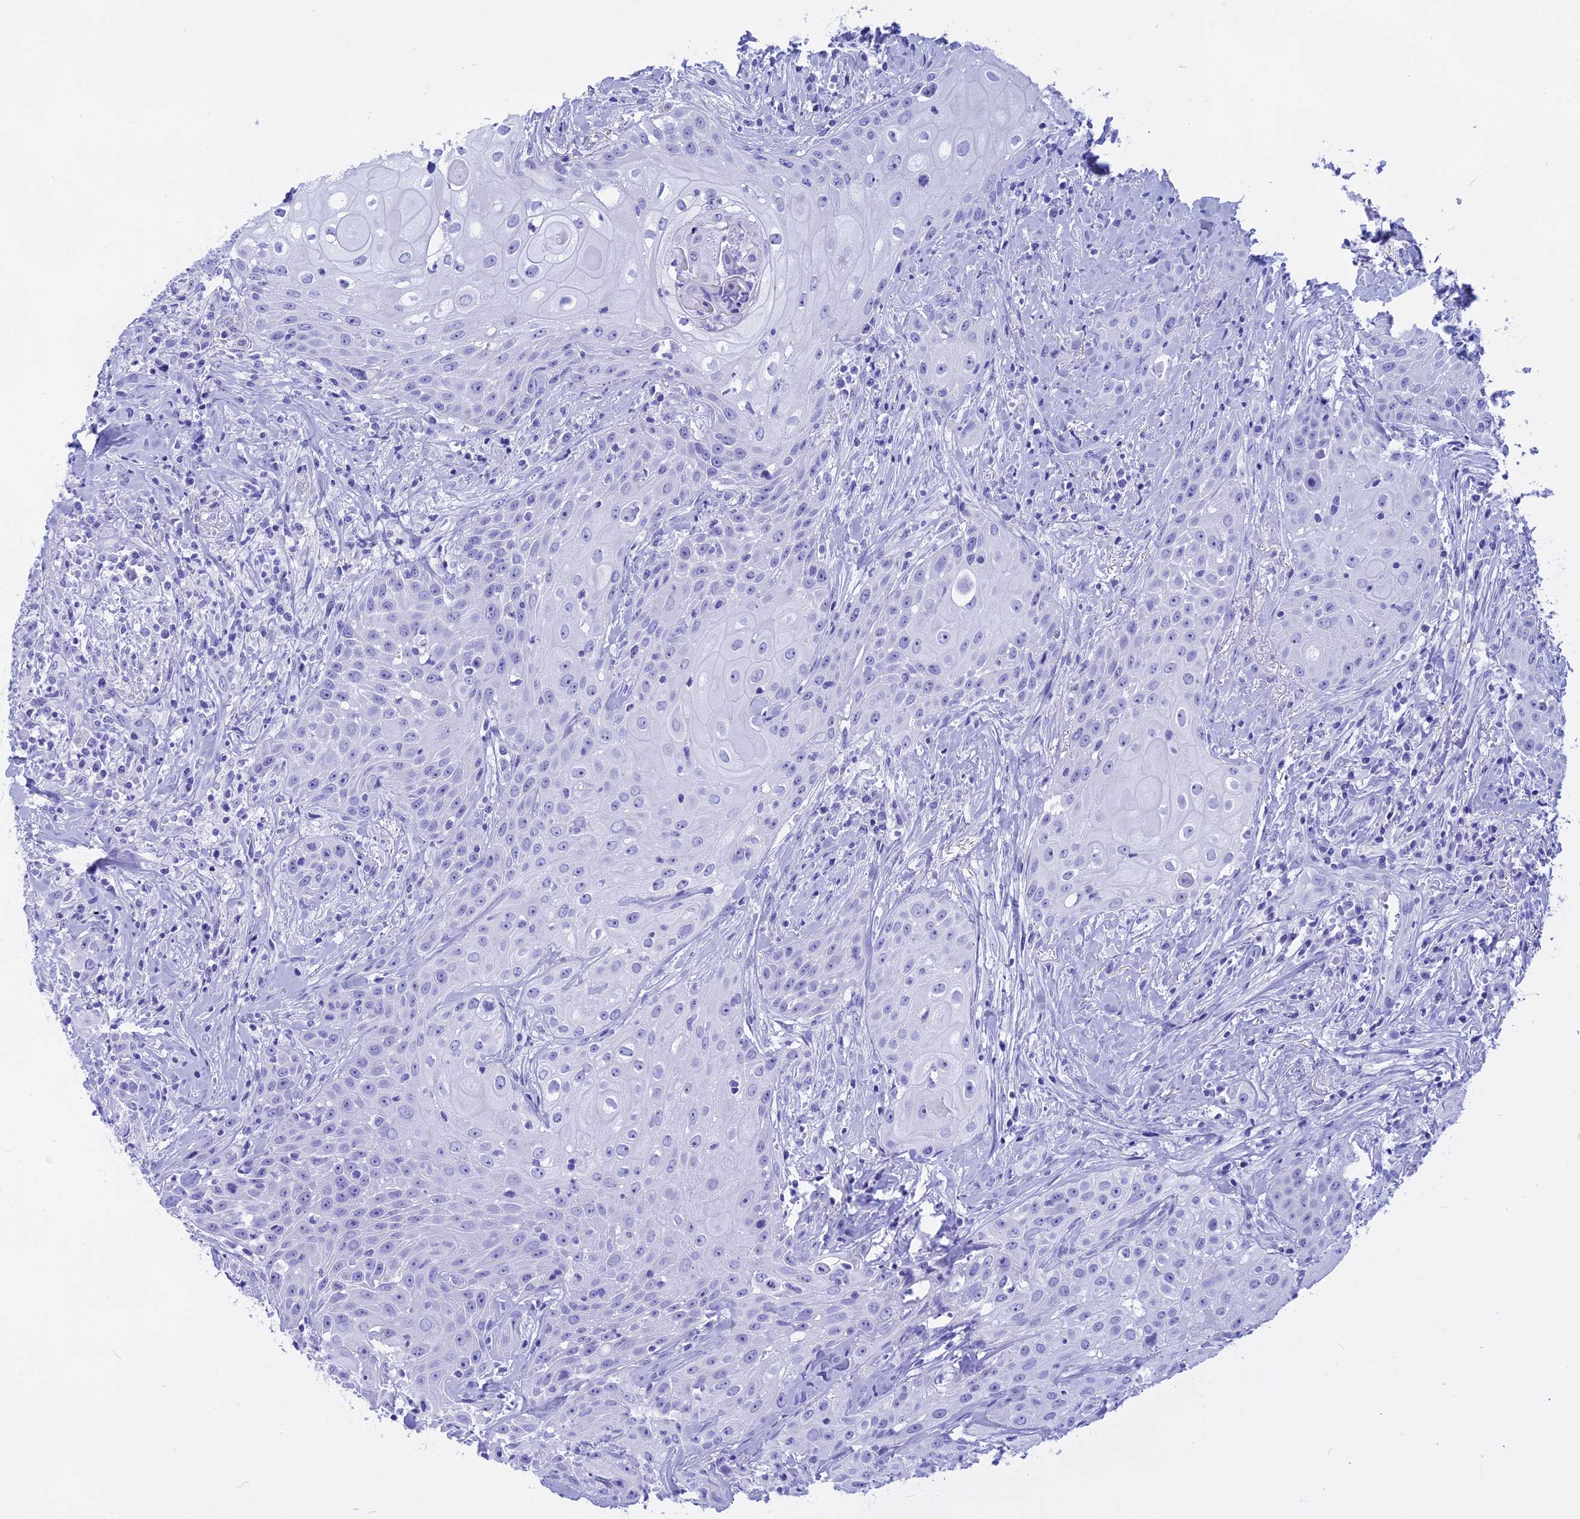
{"staining": {"intensity": "negative", "quantity": "none", "location": "none"}, "tissue": "head and neck cancer", "cell_type": "Tumor cells", "image_type": "cancer", "snomed": [{"axis": "morphology", "description": "Squamous cell carcinoma, NOS"}, {"axis": "topography", "description": "Oral tissue"}, {"axis": "topography", "description": "Head-Neck"}], "caption": "Immunohistochemical staining of human squamous cell carcinoma (head and neck) displays no significant expression in tumor cells.", "gene": "ISCA1", "patient": {"sex": "female", "age": 82}}